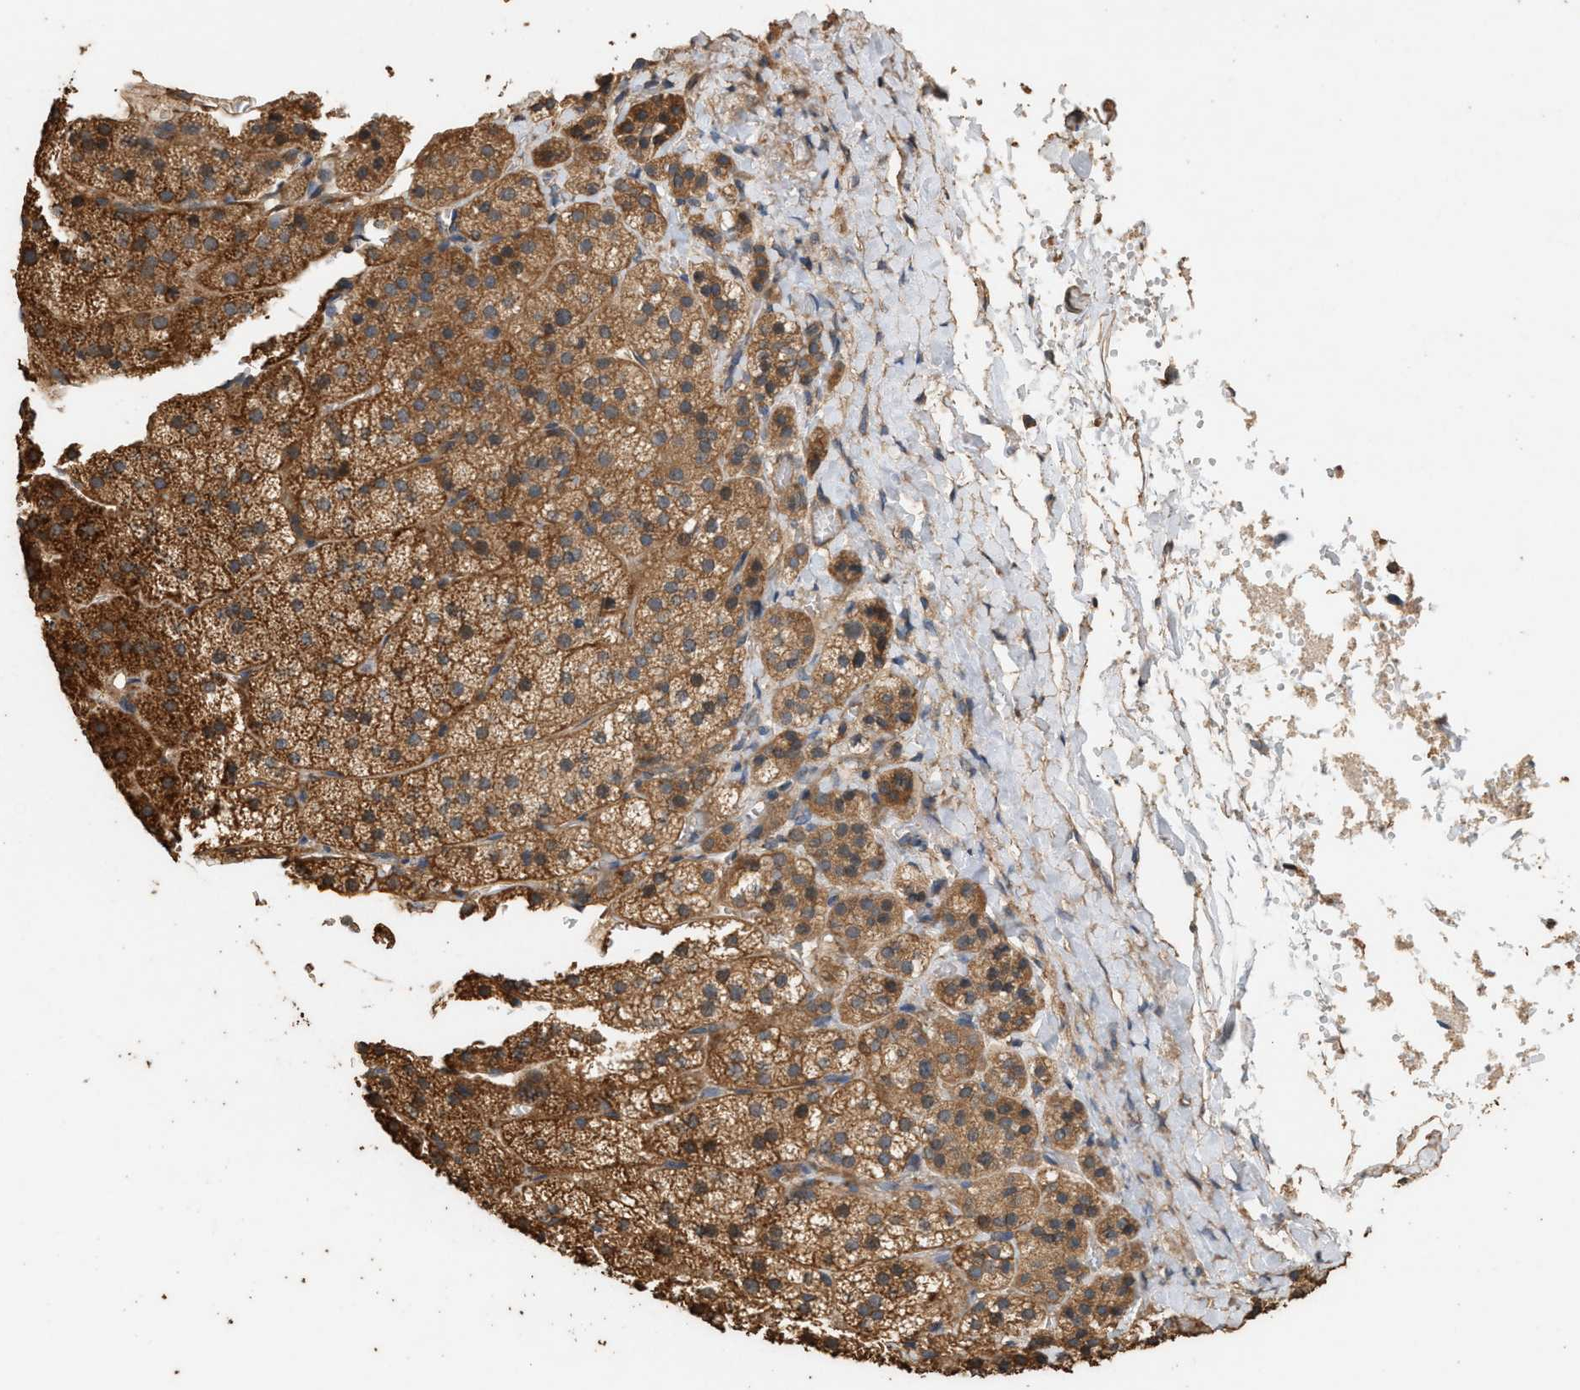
{"staining": {"intensity": "strong", "quantity": ">75%", "location": "cytoplasmic/membranous"}, "tissue": "adrenal gland", "cell_type": "Glandular cells", "image_type": "normal", "snomed": [{"axis": "morphology", "description": "Normal tissue, NOS"}, {"axis": "topography", "description": "Adrenal gland"}], "caption": "DAB (3,3'-diaminobenzidine) immunohistochemical staining of benign adrenal gland reveals strong cytoplasmic/membranous protein staining in approximately >75% of glandular cells.", "gene": "DCAF7", "patient": {"sex": "female", "age": 44}}